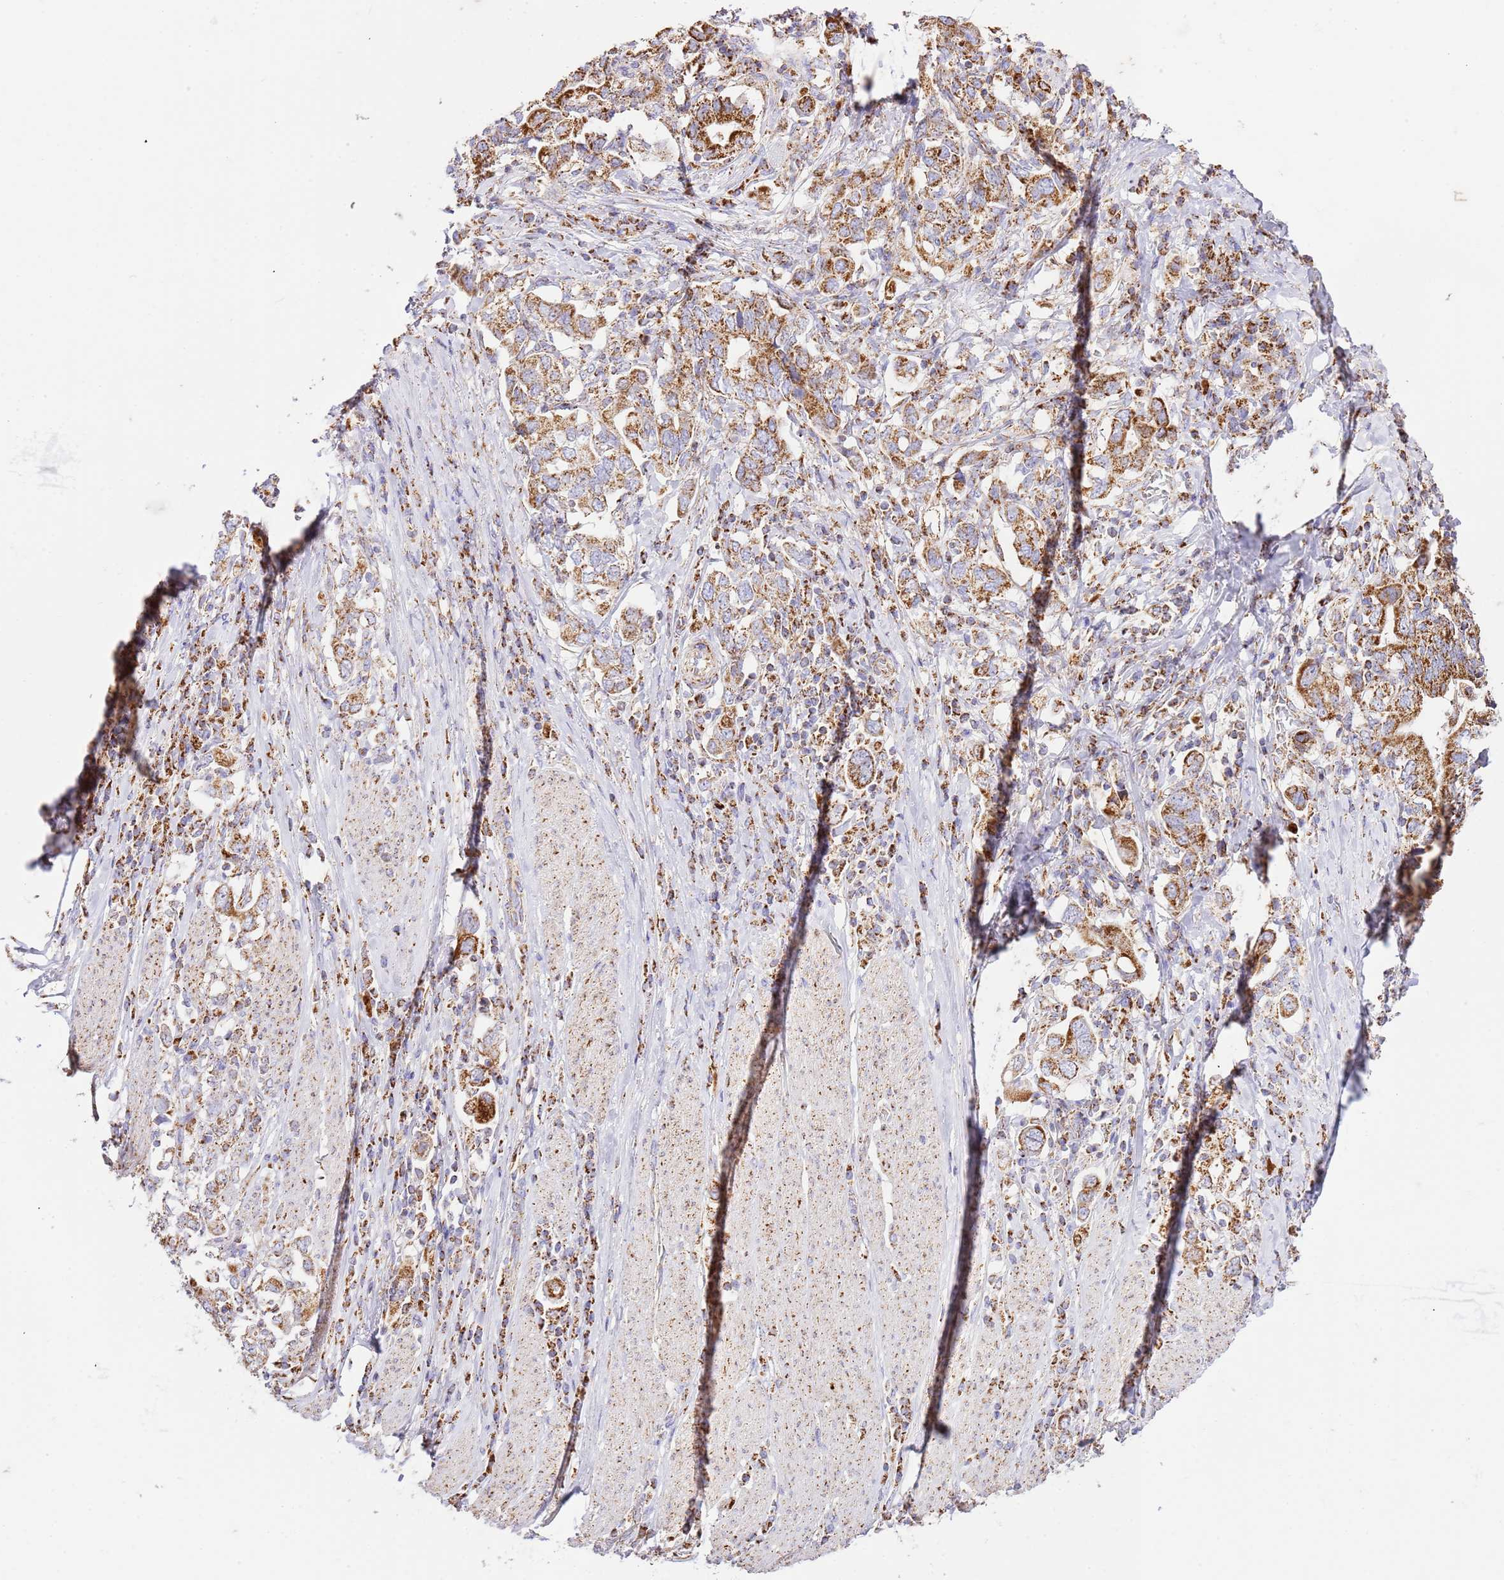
{"staining": {"intensity": "strong", "quantity": ">75%", "location": "cytoplasmic/membranous"}, "tissue": "stomach cancer", "cell_type": "Tumor cells", "image_type": "cancer", "snomed": [{"axis": "morphology", "description": "Adenocarcinoma, NOS"}, {"axis": "topography", "description": "Stomach, upper"}, {"axis": "topography", "description": "Stomach"}], "caption": "Tumor cells demonstrate strong cytoplasmic/membranous positivity in about >75% of cells in stomach adenocarcinoma. (Brightfield microscopy of DAB IHC at high magnification).", "gene": "ZBTB39", "patient": {"sex": "male", "age": 62}}